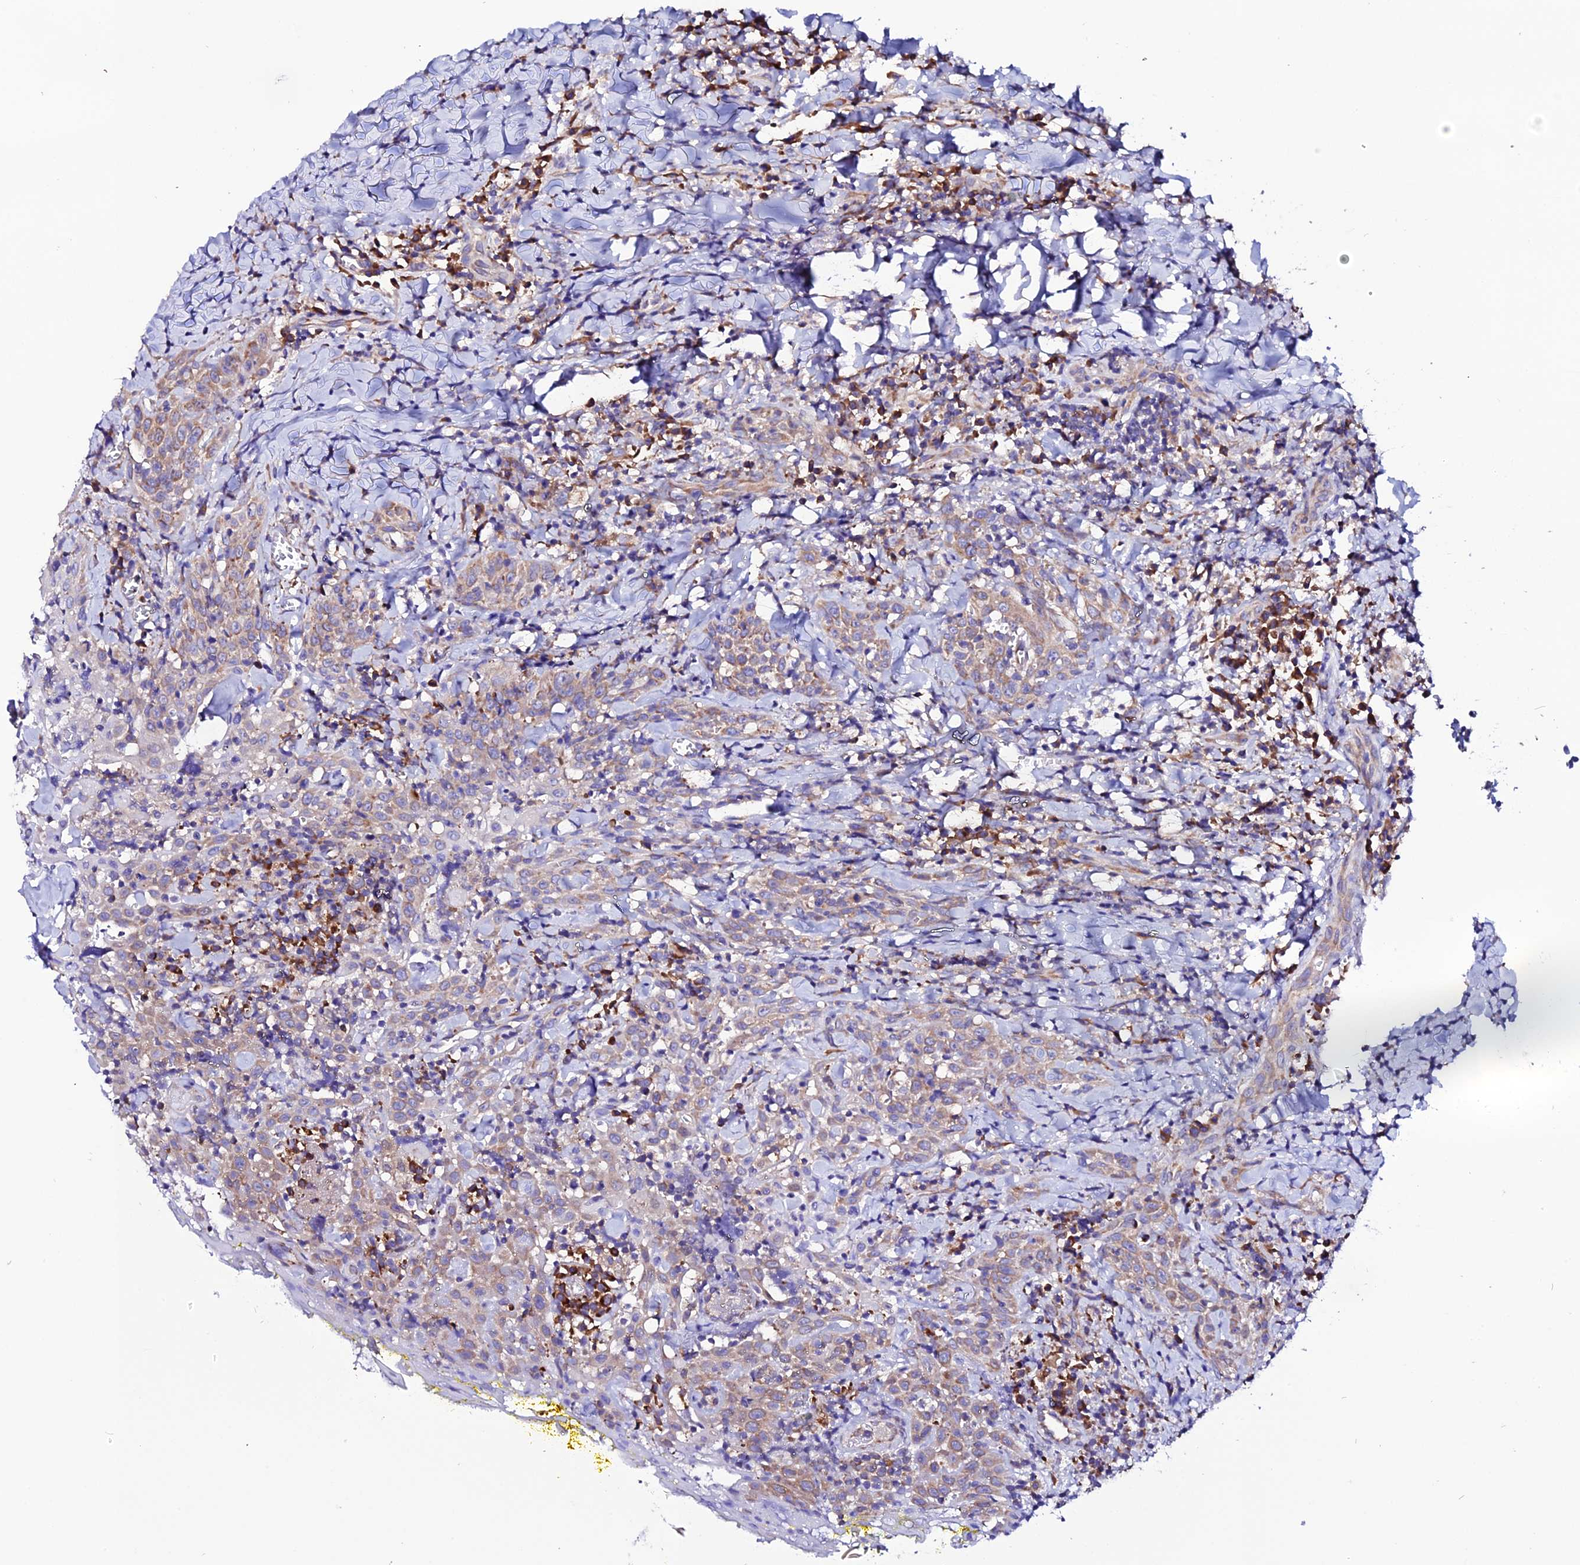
{"staining": {"intensity": "weak", "quantity": "25%-75%", "location": "cytoplasmic/membranous"}, "tissue": "head and neck cancer", "cell_type": "Tumor cells", "image_type": "cancer", "snomed": [{"axis": "morphology", "description": "Squamous cell carcinoma, NOS"}, {"axis": "topography", "description": "Head-Neck"}], "caption": "Immunohistochemistry (IHC) micrograph of human head and neck squamous cell carcinoma stained for a protein (brown), which exhibits low levels of weak cytoplasmic/membranous staining in about 25%-75% of tumor cells.", "gene": "EEF1G", "patient": {"sex": "female", "age": 70}}